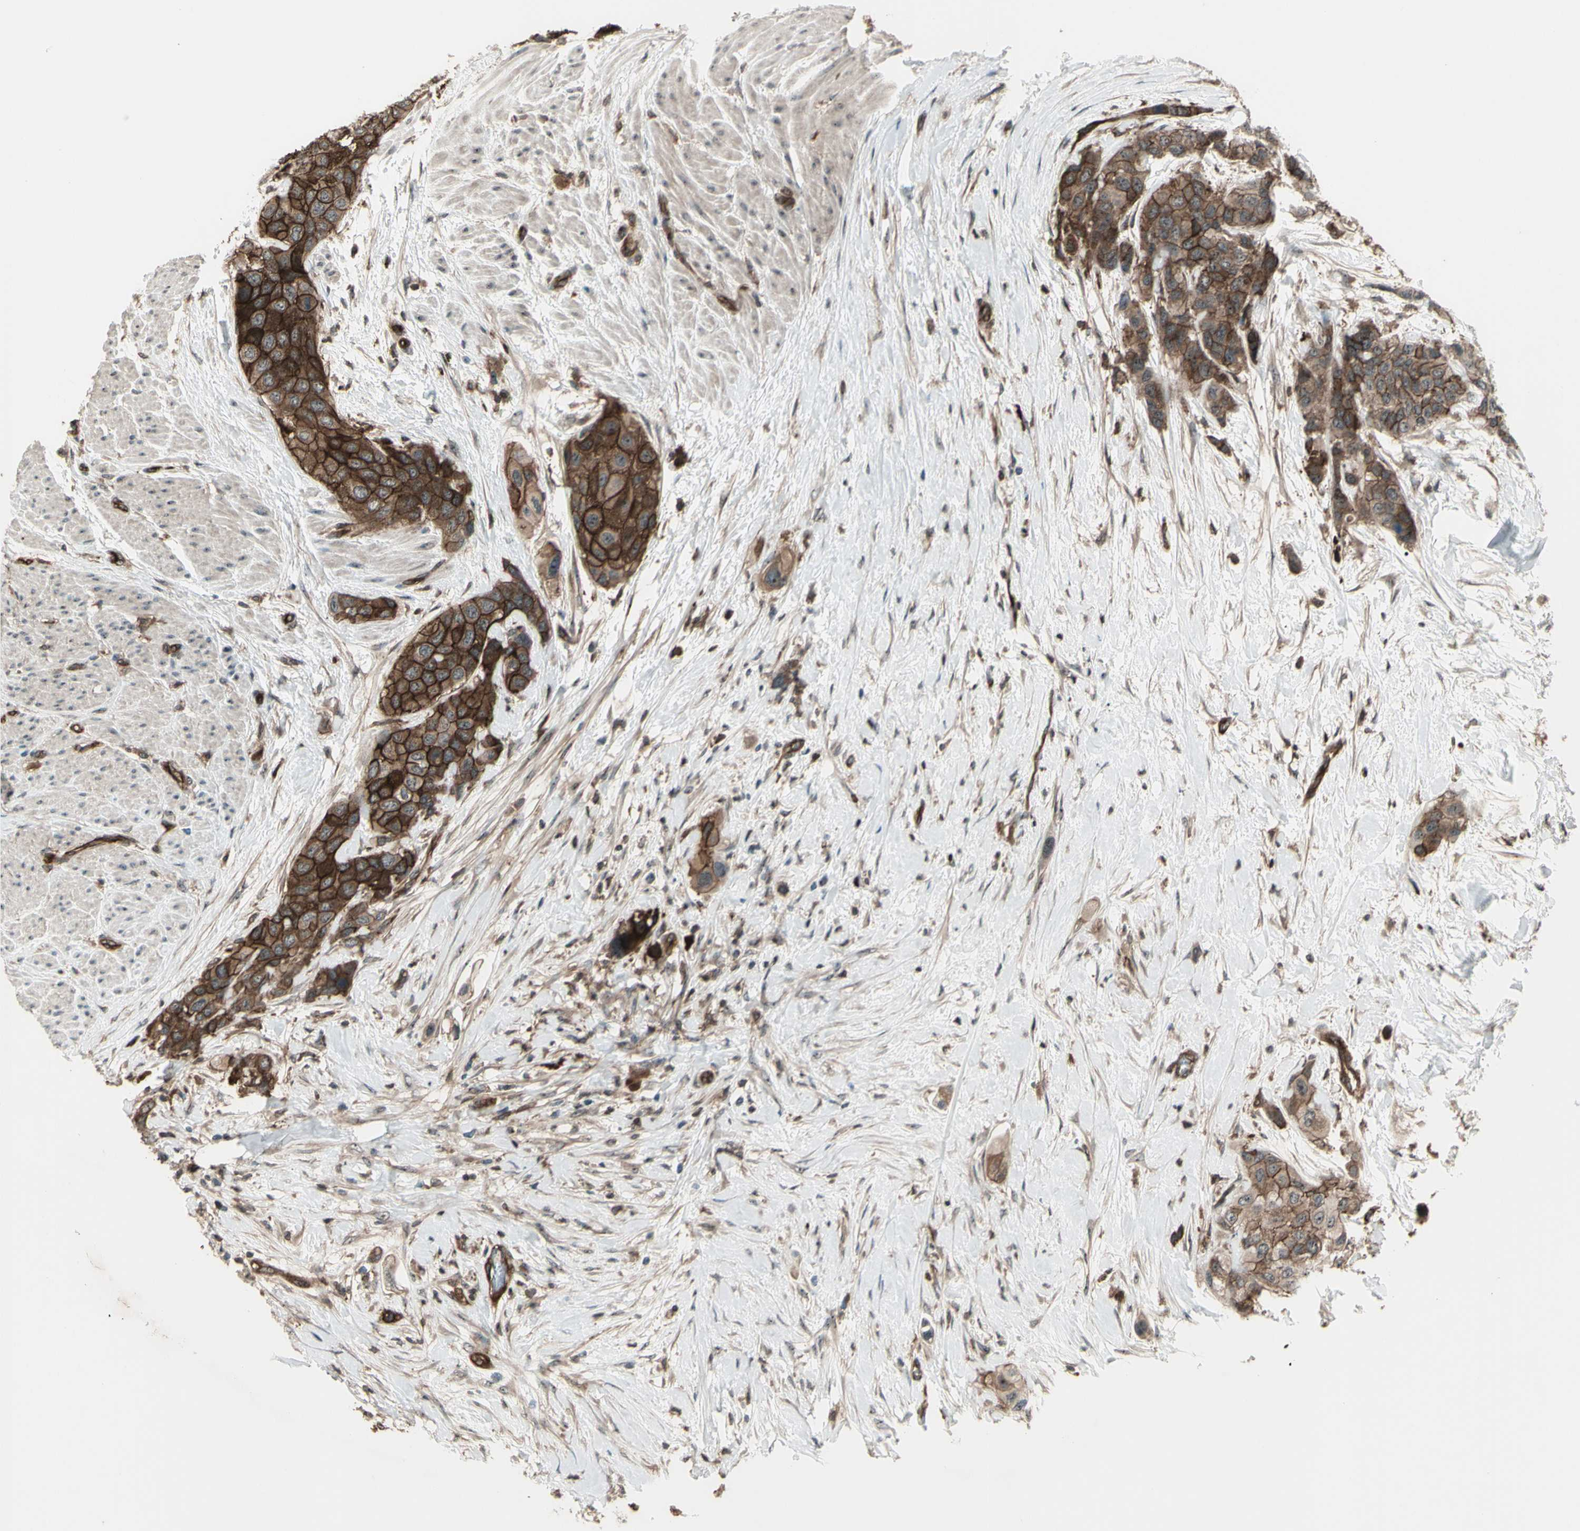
{"staining": {"intensity": "strong", "quantity": ">75%", "location": "cytoplasmic/membranous"}, "tissue": "urothelial cancer", "cell_type": "Tumor cells", "image_type": "cancer", "snomed": [{"axis": "morphology", "description": "Urothelial carcinoma, High grade"}, {"axis": "topography", "description": "Urinary bladder"}], "caption": "A brown stain shows strong cytoplasmic/membranous positivity of a protein in urothelial carcinoma (high-grade) tumor cells. (DAB = brown stain, brightfield microscopy at high magnification).", "gene": "FXYD5", "patient": {"sex": "female", "age": 56}}